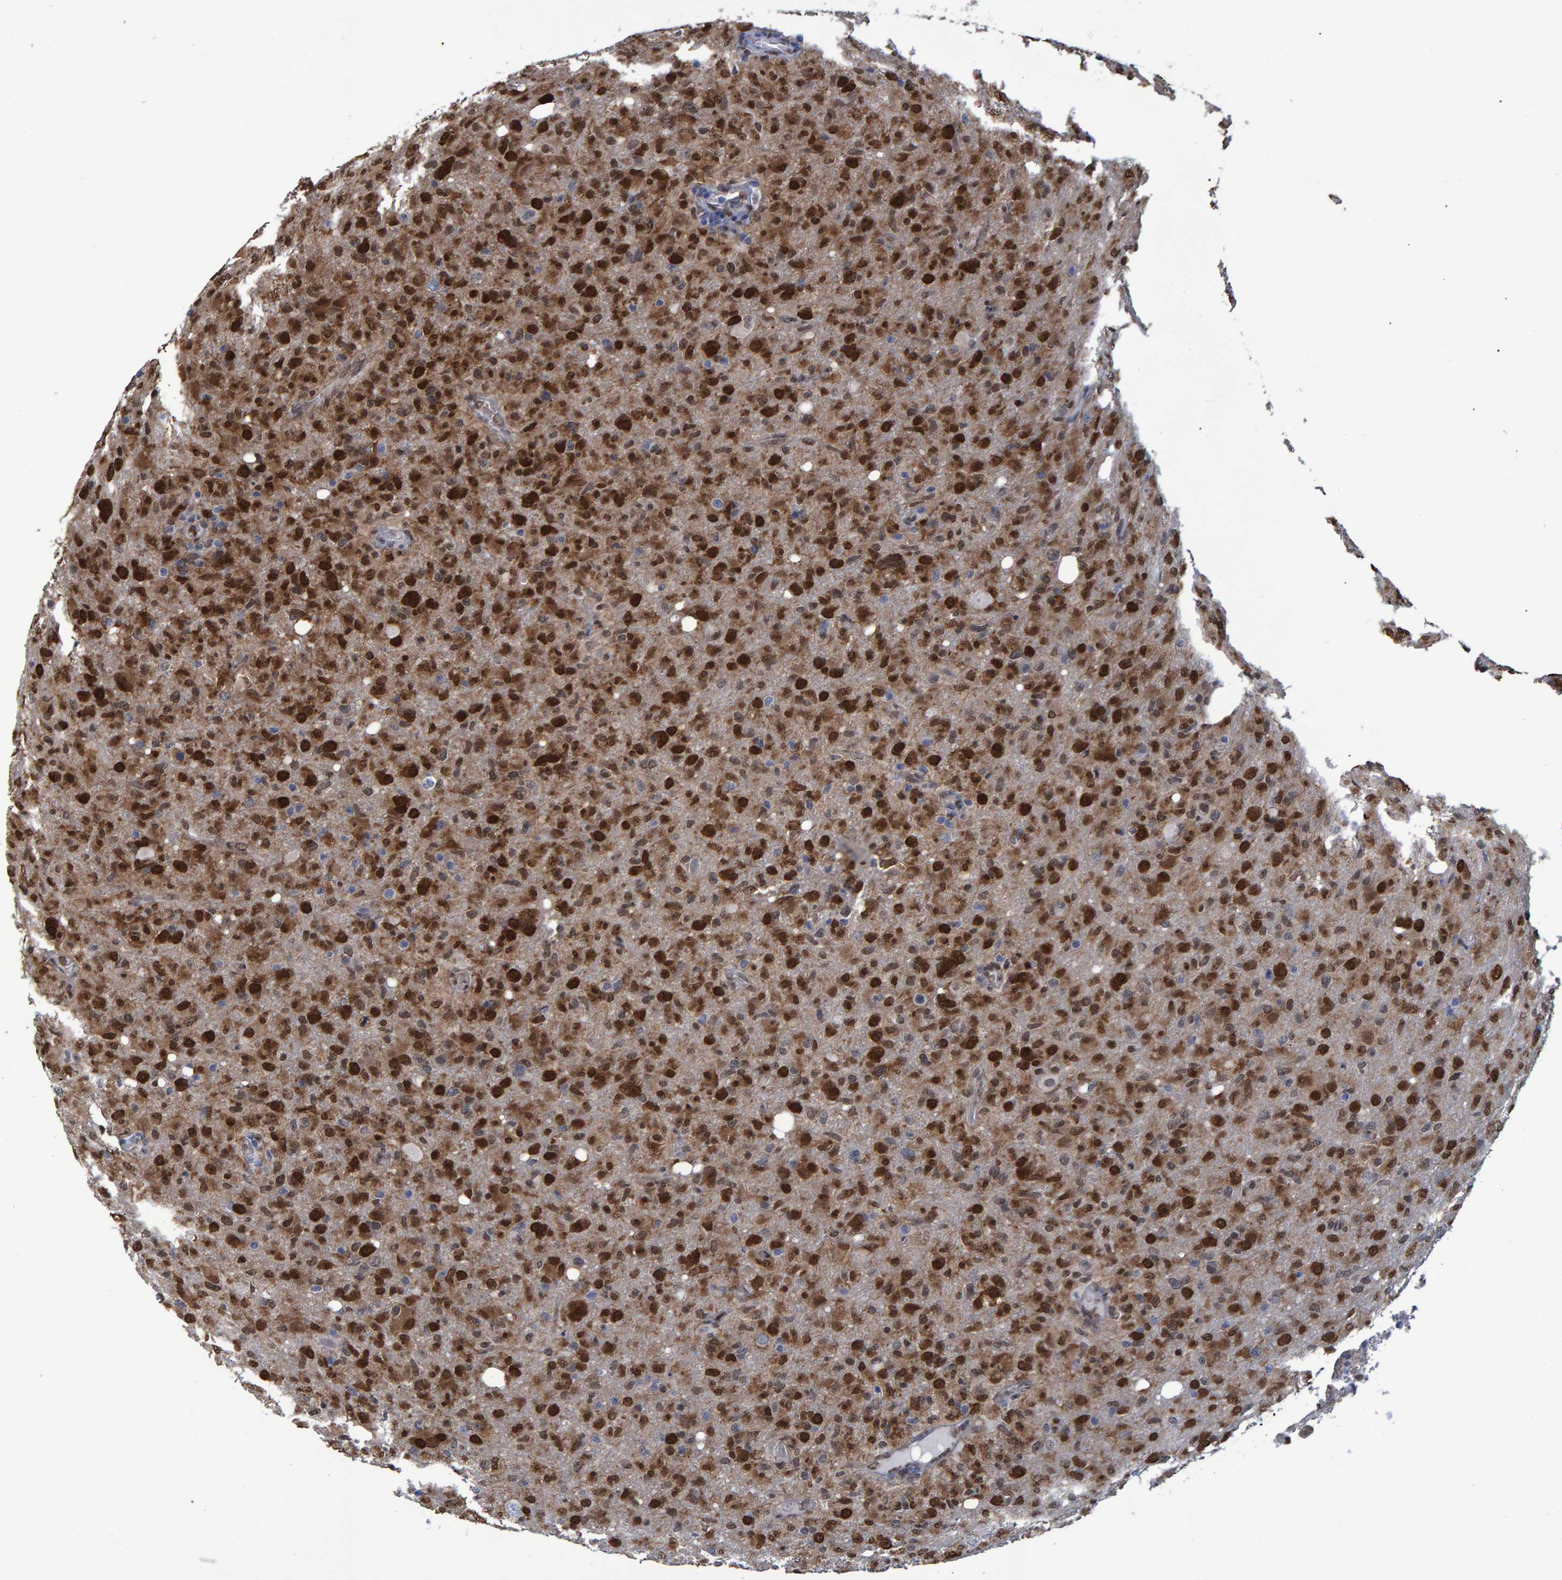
{"staining": {"intensity": "strong", "quantity": ">75%", "location": "cytoplasmic/membranous,nuclear"}, "tissue": "glioma", "cell_type": "Tumor cells", "image_type": "cancer", "snomed": [{"axis": "morphology", "description": "Glioma, malignant, High grade"}, {"axis": "topography", "description": "Brain"}], "caption": "A histopathology image of human malignant glioma (high-grade) stained for a protein displays strong cytoplasmic/membranous and nuclear brown staining in tumor cells.", "gene": "QKI", "patient": {"sex": "female", "age": 57}}